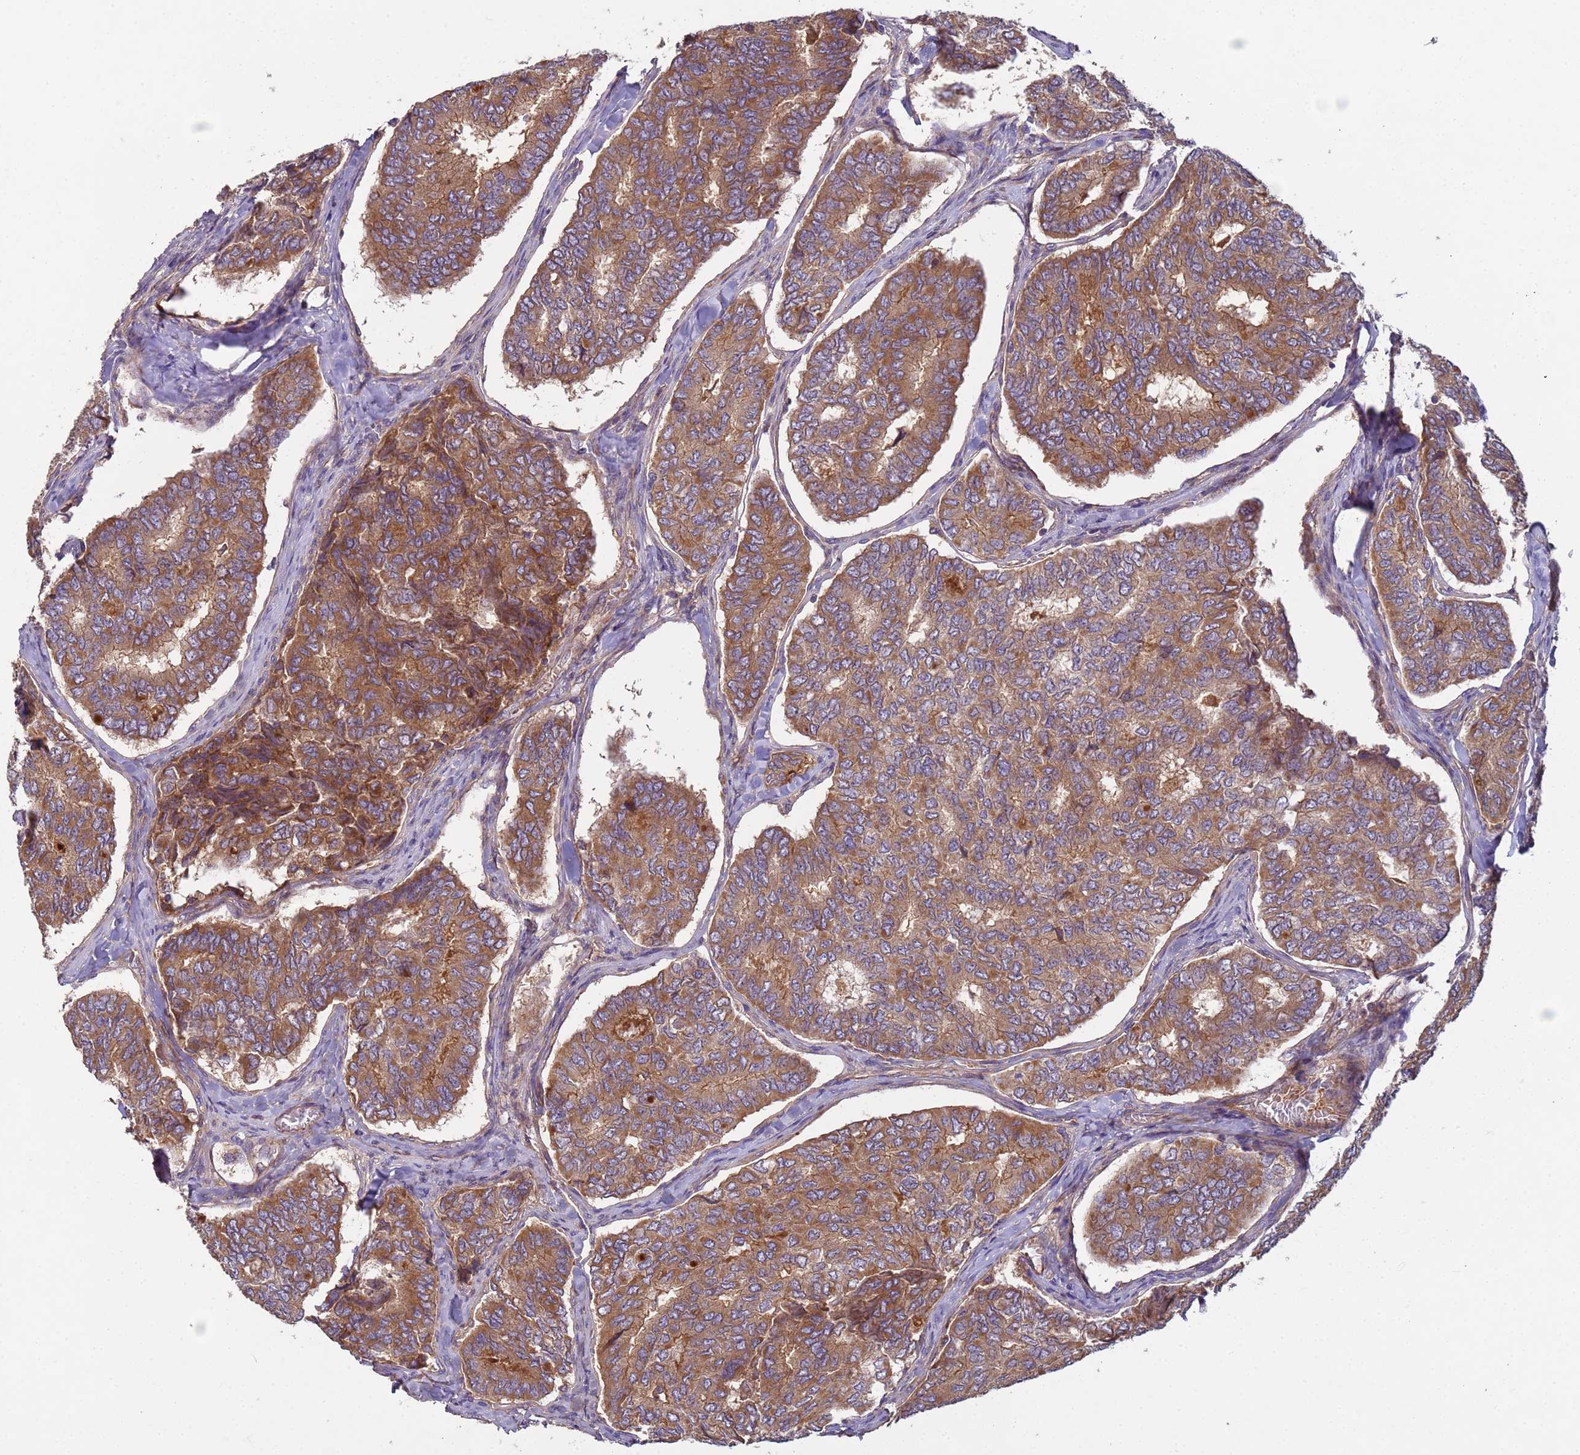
{"staining": {"intensity": "moderate", "quantity": ">75%", "location": "cytoplasmic/membranous"}, "tissue": "thyroid cancer", "cell_type": "Tumor cells", "image_type": "cancer", "snomed": [{"axis": "morphology", "description": "Papillary adenocarcinoma, NOS"}, {"axis": "topography", "description": "Thyroid gland"}], "caption": "Tumor cells demonstrate medium levels of moderate cytoplasmic/membranous staining in about >75% of cells in thyroid cancer (papillary adenocarcinoma).", "gene": "RAB10", "patient": {"sex": "female", "age": 35}}